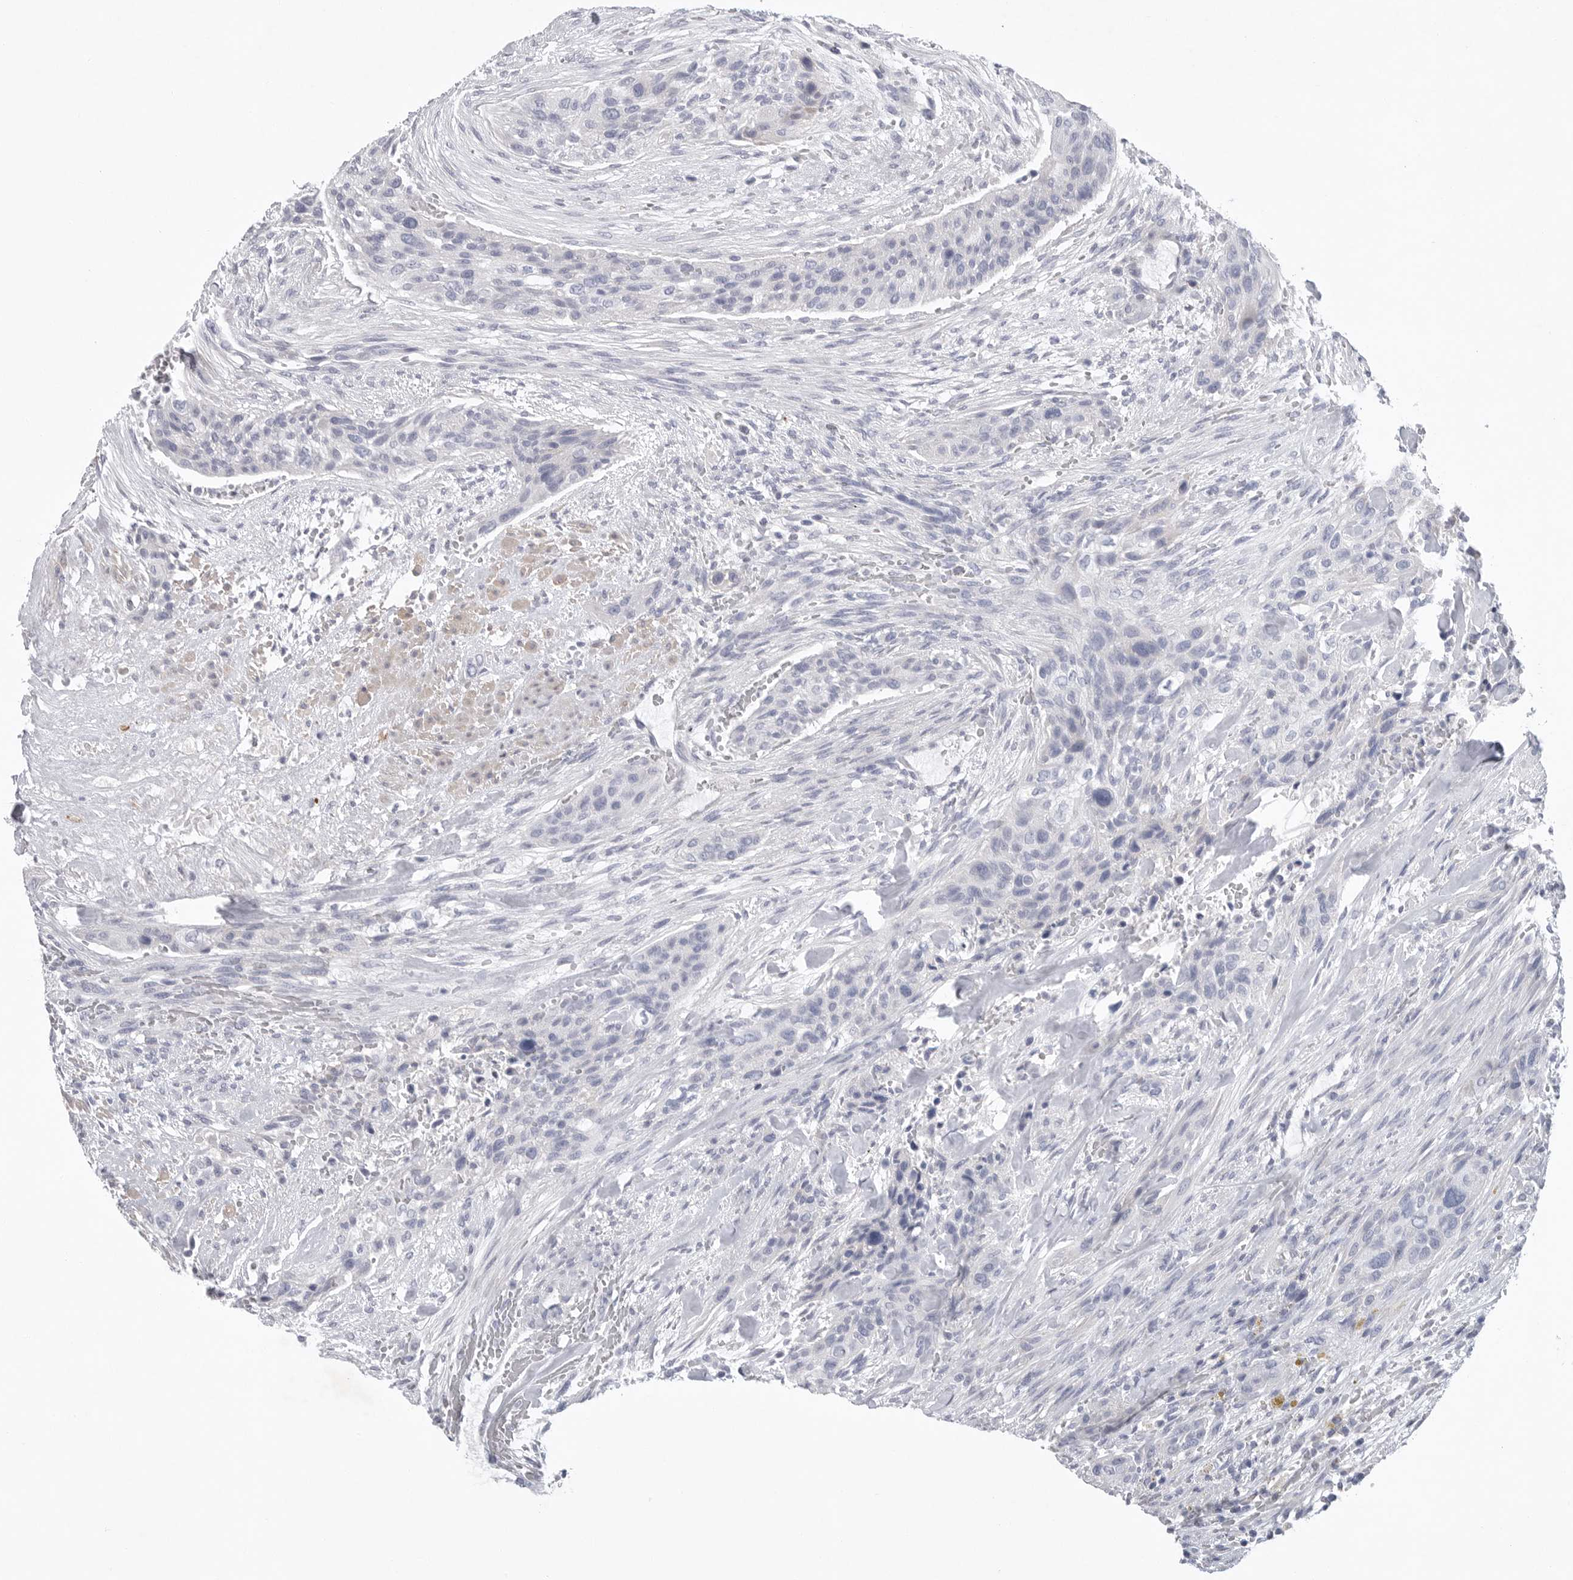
{"staining": {"intensity": "negative", "quantity": "none", "location": "none"}, "tissue": "urothelial cancer", "cell_type": "Tumor cells", "image_type": "cancer", "snomed": [{"axis": "morphology", "description": "Urothelial carcinoma, High grade"}, {"axis": "topography", "description": "Urinary bladder"}], "caption": "The micrograph displays no staining of tumor cells in urothelial cancer. (DAB immunohistochemistry (IHC) visualized using brightfield microscopy, high magnification).", "gene": "CAMK2B", "patient": {"sex": "male", "age": 35}}